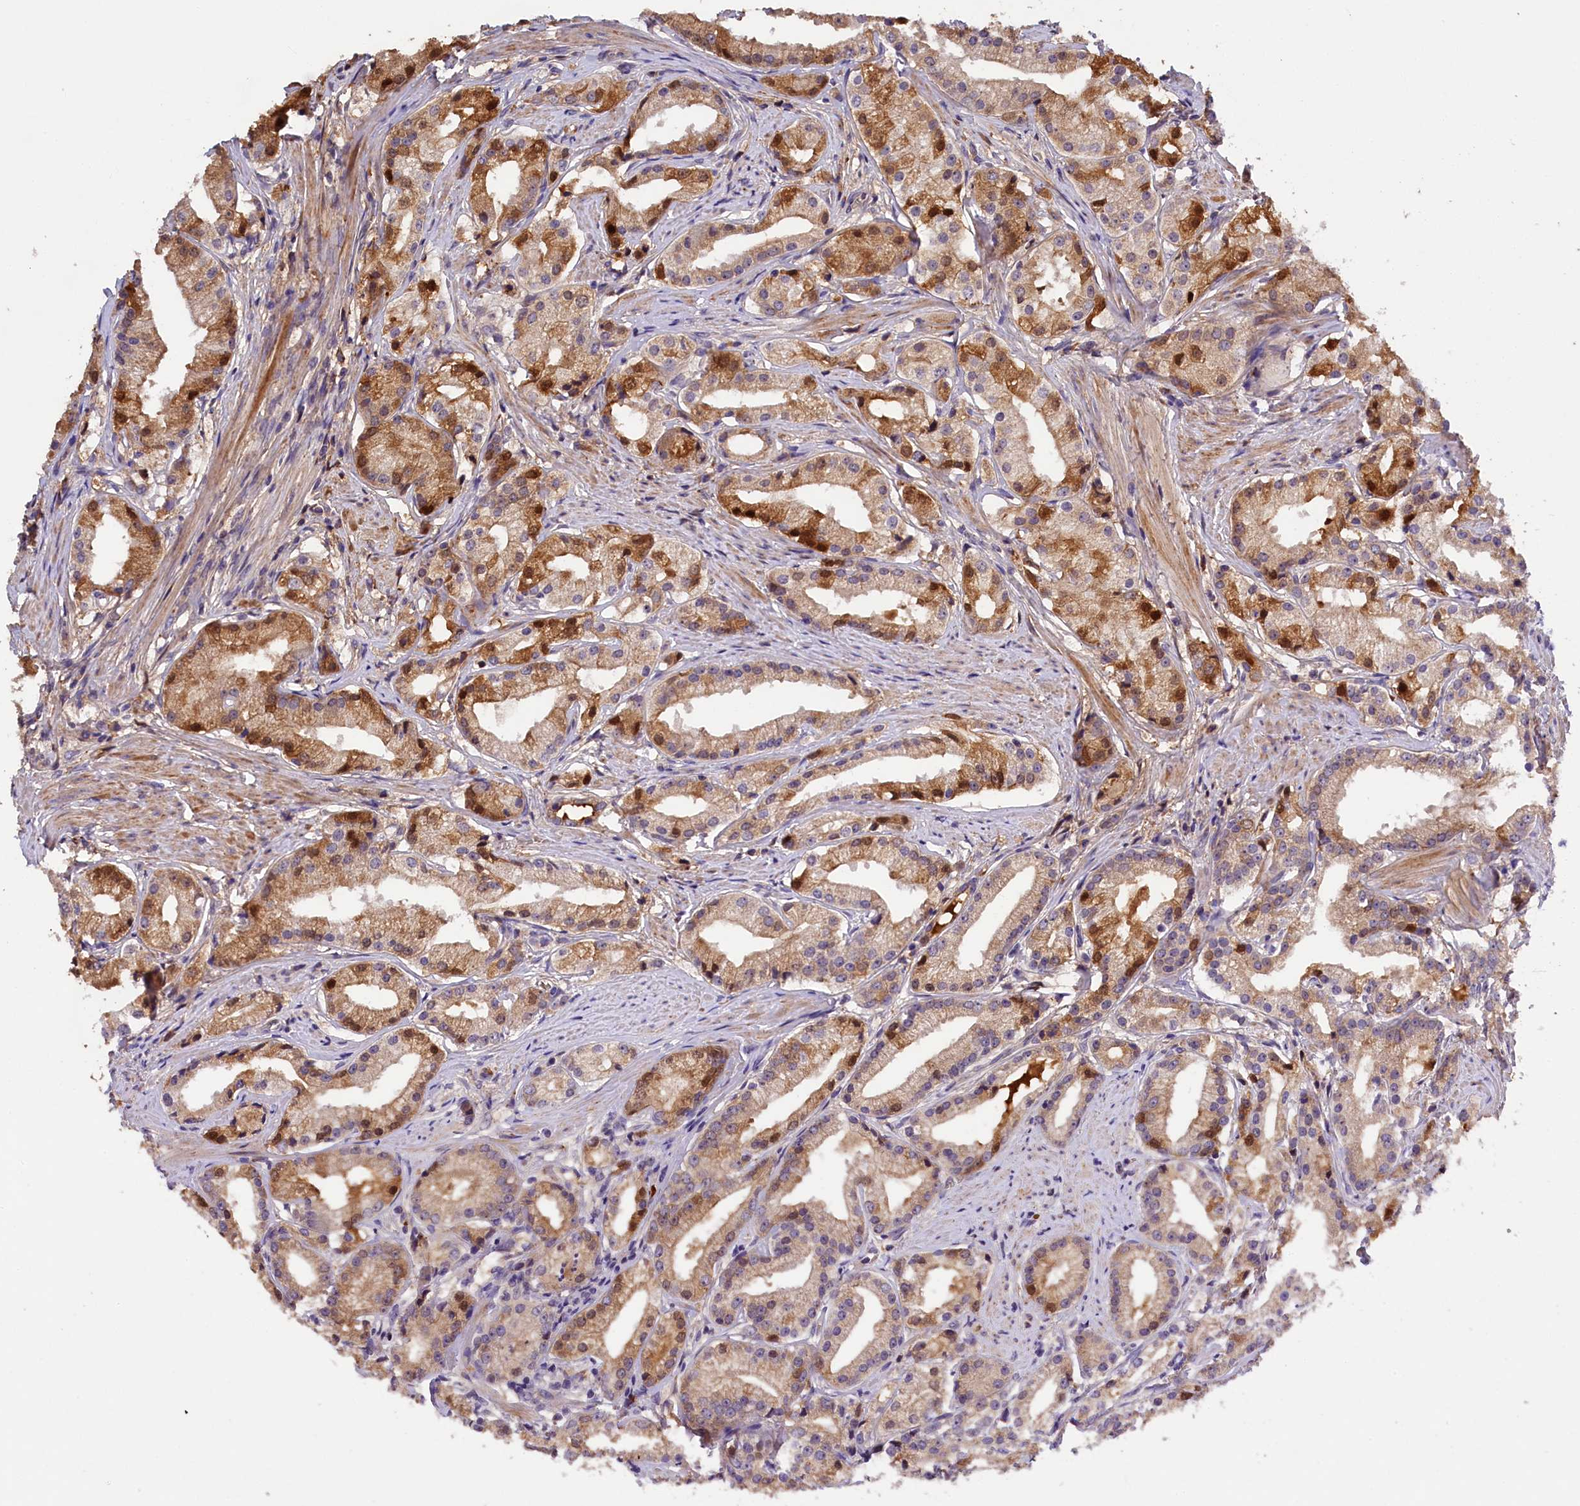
{"staining": {"intensity": "moderate", "quantity": "25%-75%", "location": "cytoplasmic/membranous,nuclear"}, "tissue": "prostate cancer", "cell_type": "Tumor cells", "image_type": "cancer", "snomed": [{"axis": "morphology", "description": "Adenocarcinoma, Low grade"}, {"axis": "topography", "description": "Prostate"}], "caption": "Adenocarcinoma (low-grade) (prostate) was stained to show a protein in brown. There is medium levels of moderate cytoplasmic/membranous and nuclear positivity in about 25%-75% of tumor cells.", "gene": "PHAF1", "patient": {"sex": "male", "age": 57}}